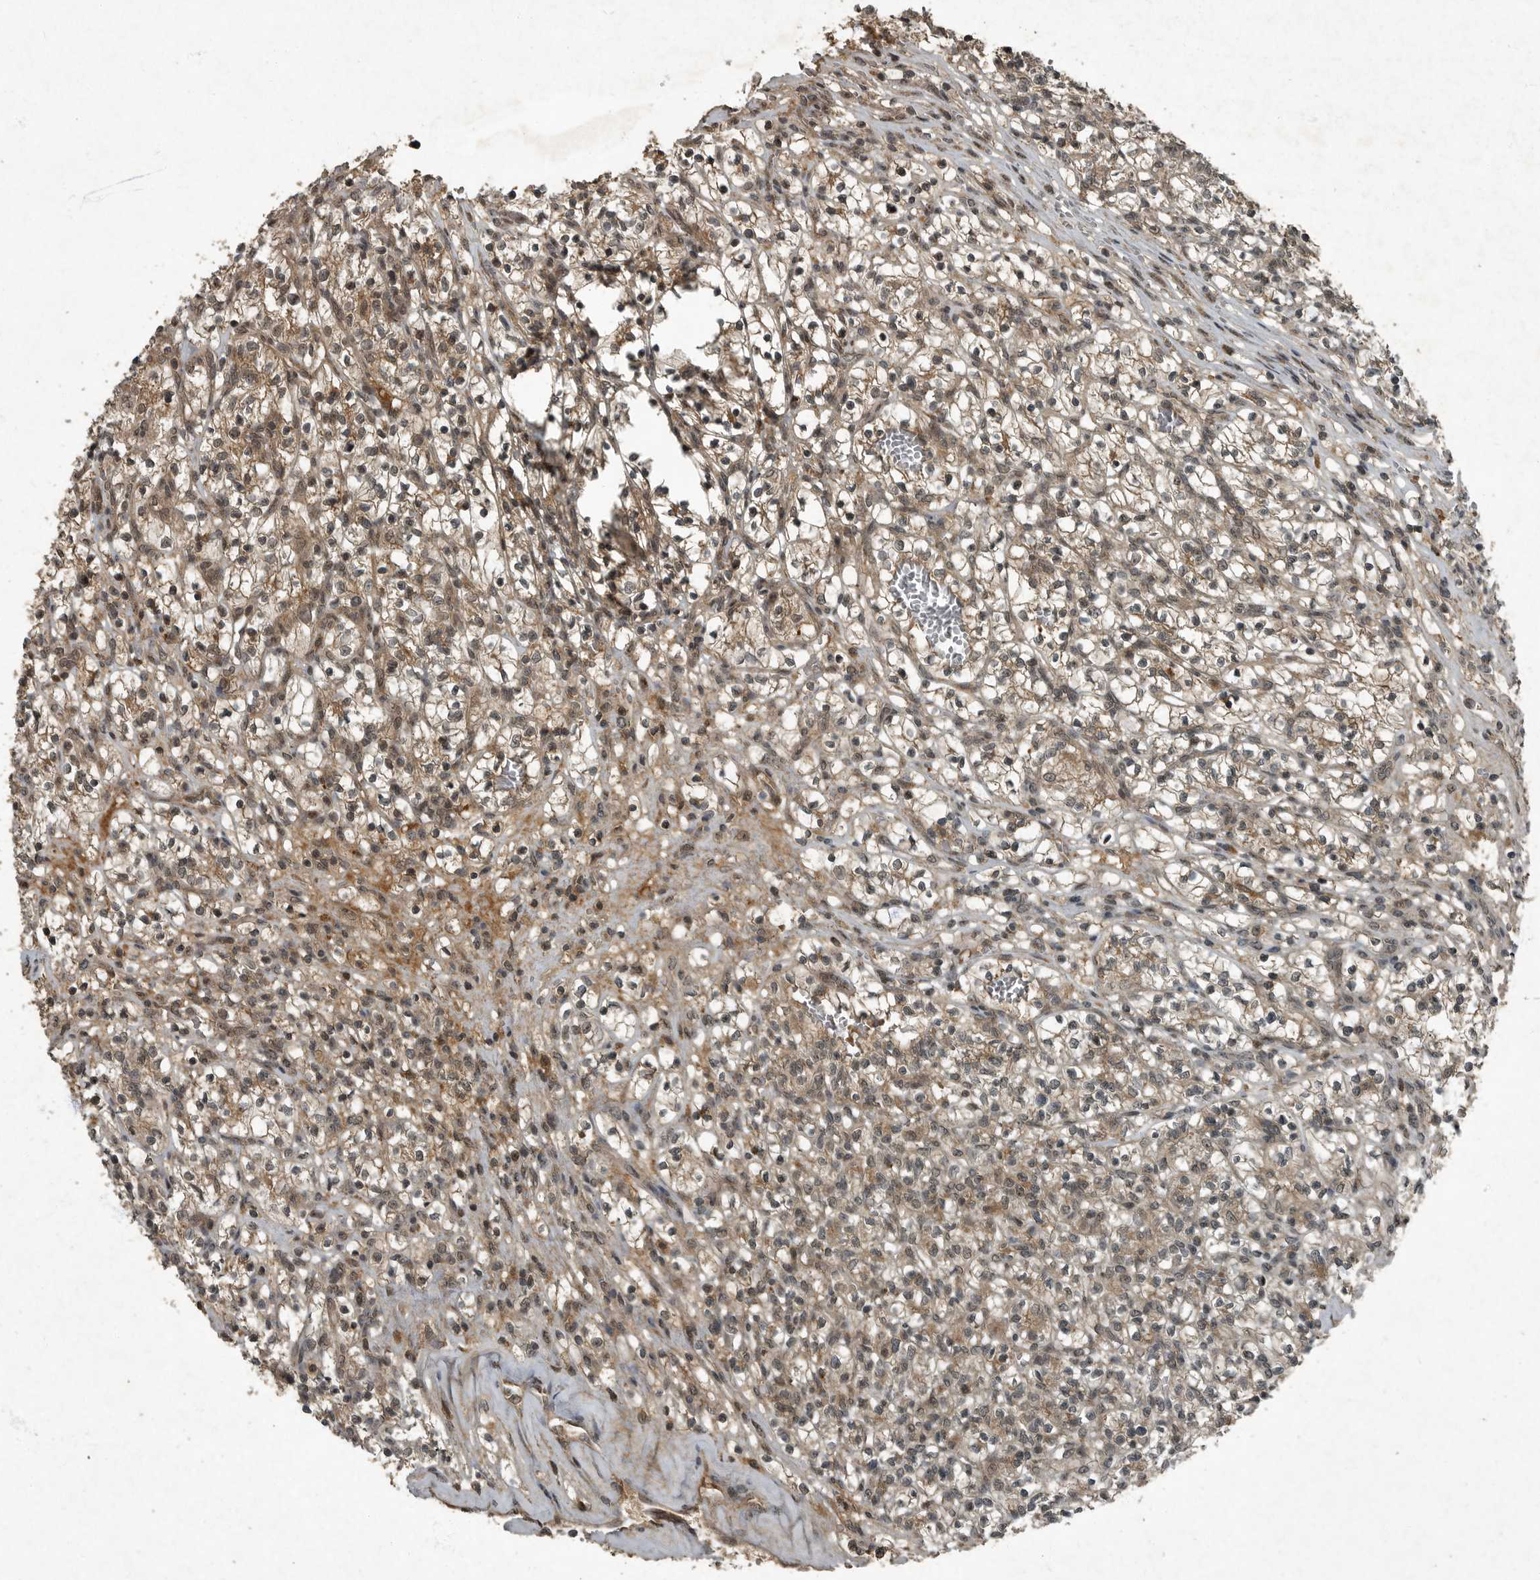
{"staining": {"intensity": "weak", "quantity": ">75%", "location": "cytoplasmic/membranous"}, "tissue": "renal cancer", "cell_type": "Tumor cells", "image_type": "cancer", "snomed": [{"axis": "morphology", "description": "Adenocarcinoma, NOS"}, {"axis": "topography", "description": "Kidney"}], "caption": "Protein expression analysis of renal adenocarcinoma demonstrates weak cytoplasmic/membranous positivity in about >75% of tumor cells.", "gene": "FOXO1", "patient": {"sex": "female", "age": 57}}